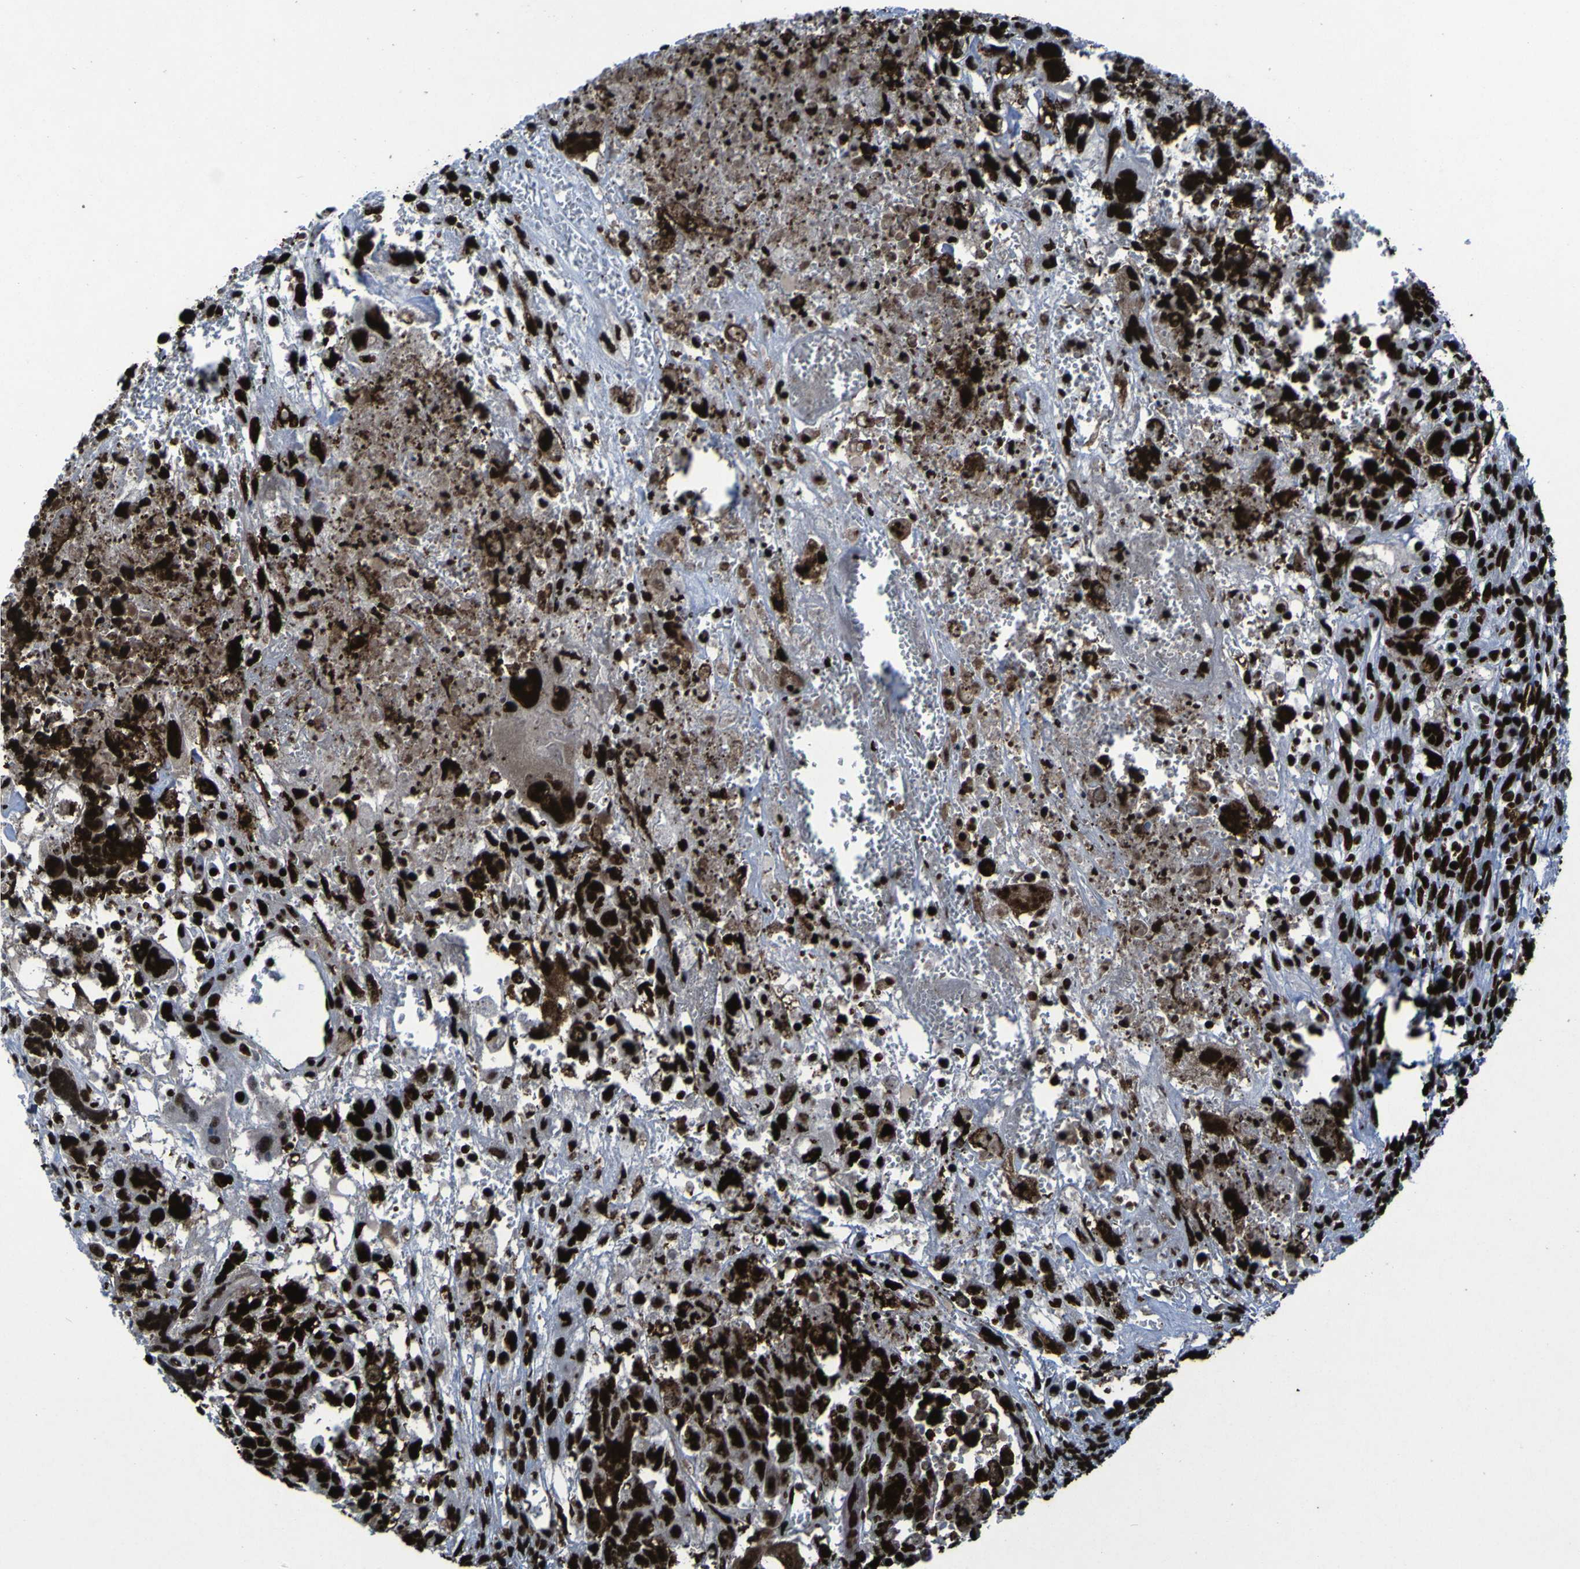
{"staining": {"intensity": "strong", "quantity": ">75%", "location": "nuclear"}, "tissue": "testis cancer", "cell_type": "Tumor cells", "image_type": "cancer", "snomed": [{"axis": "morphology", "description": "Carcinoma, Embryonal, NOS"}, {"axis": "topography", "description": "Testis"}], "caption": "Human testis embryonal carcinoma stained for a protein (brown) exhibits strong nuclear positive positivity in about >75% of tumor cells.", "gene": "NPM1", "patient": {"sex": "male", "age": 28}}